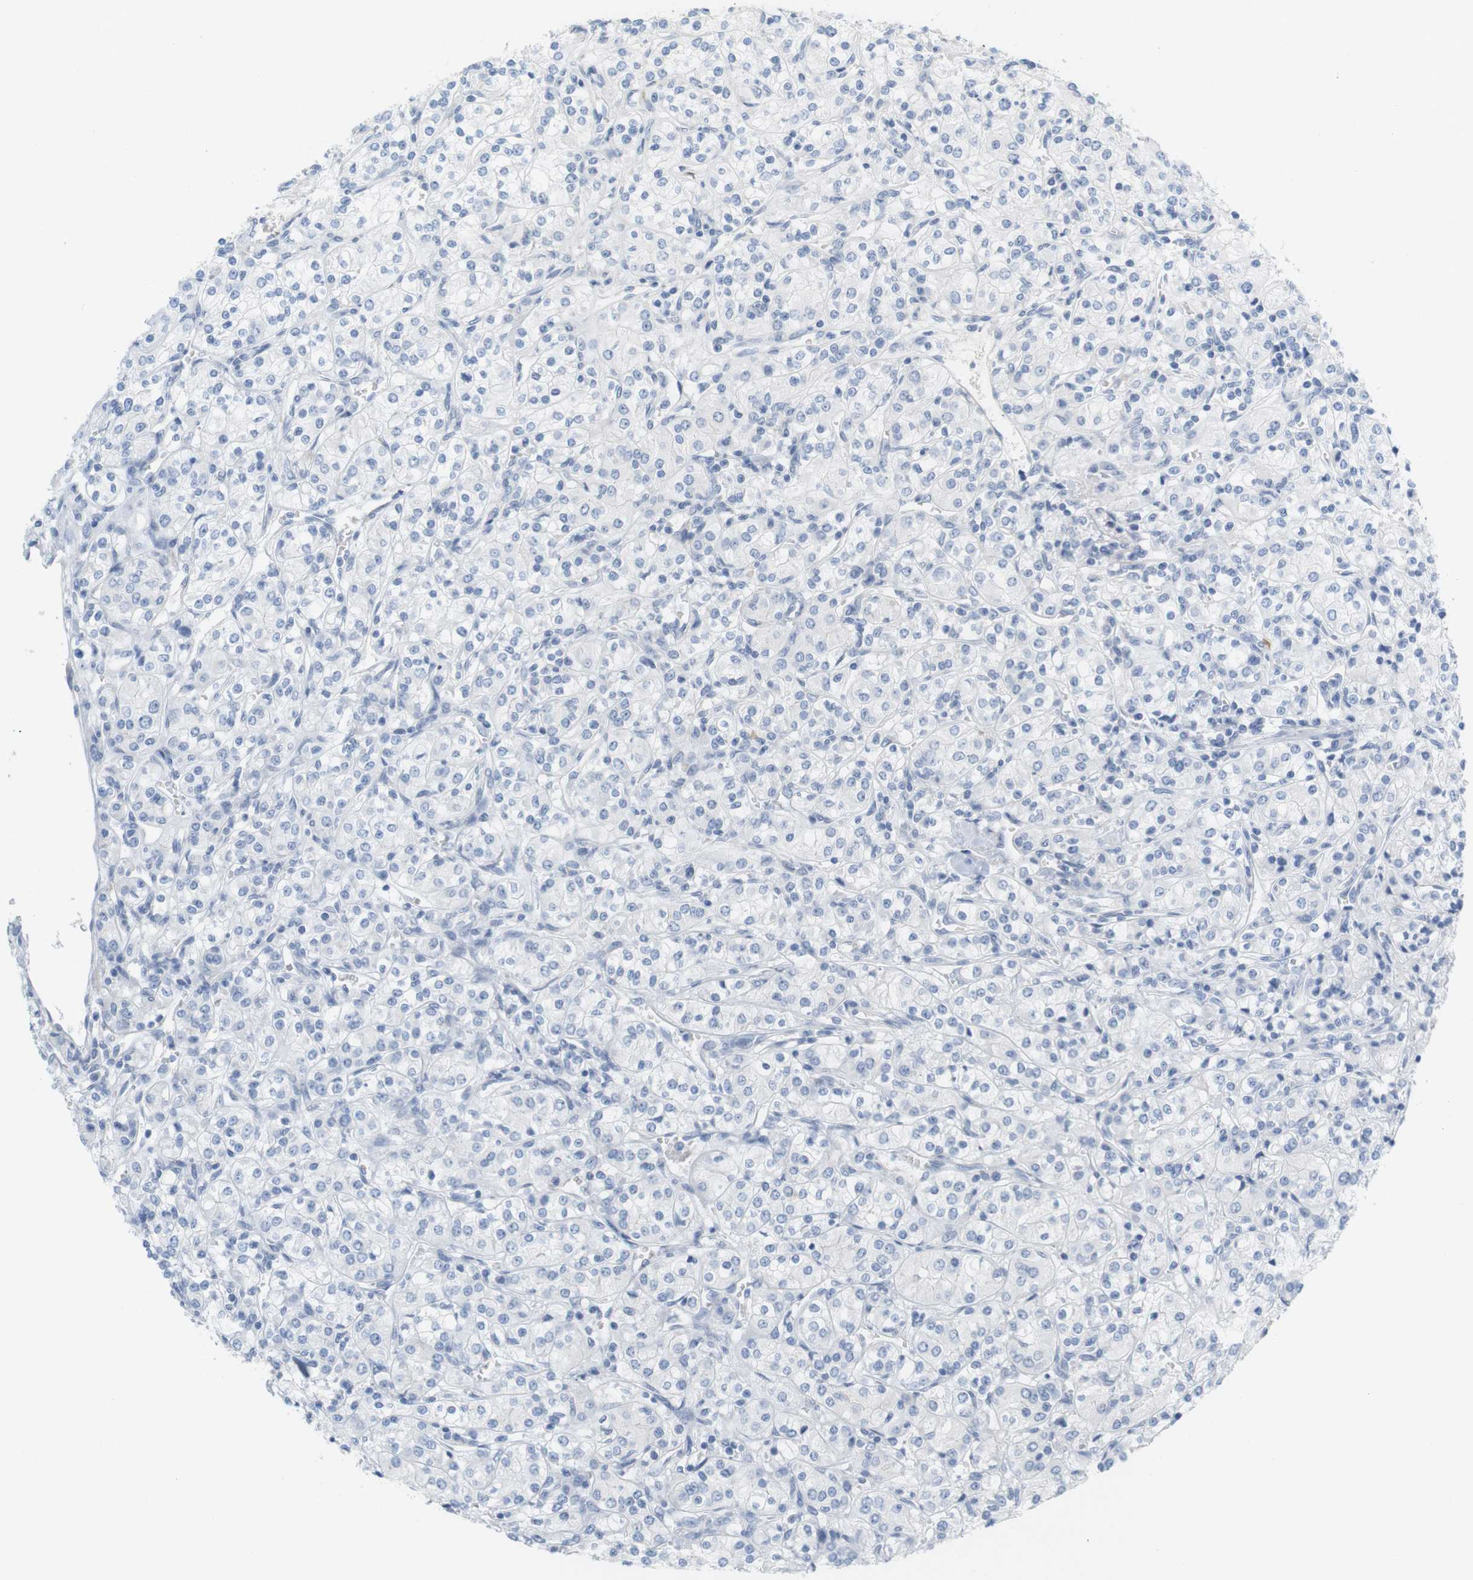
{"staining": {"intensity": "negative", "quantity": "none", "location": "none"}, "tissue": "renal cancer", "cell_type": "Tumor cells", "image_type": "cancer", "snomed": [{"axis": "morphology", "description": "Adenocarcinoma, NOS"}, {"axis": "topography", "description": "Kidney"}], "caption": "Human adenocarcinoma (renal) stained for a protein using immunohistochemistry reveals no positivity in tumor cells.", "gene": "RGS9", "patient": {"sex": "male", "age": 77}}